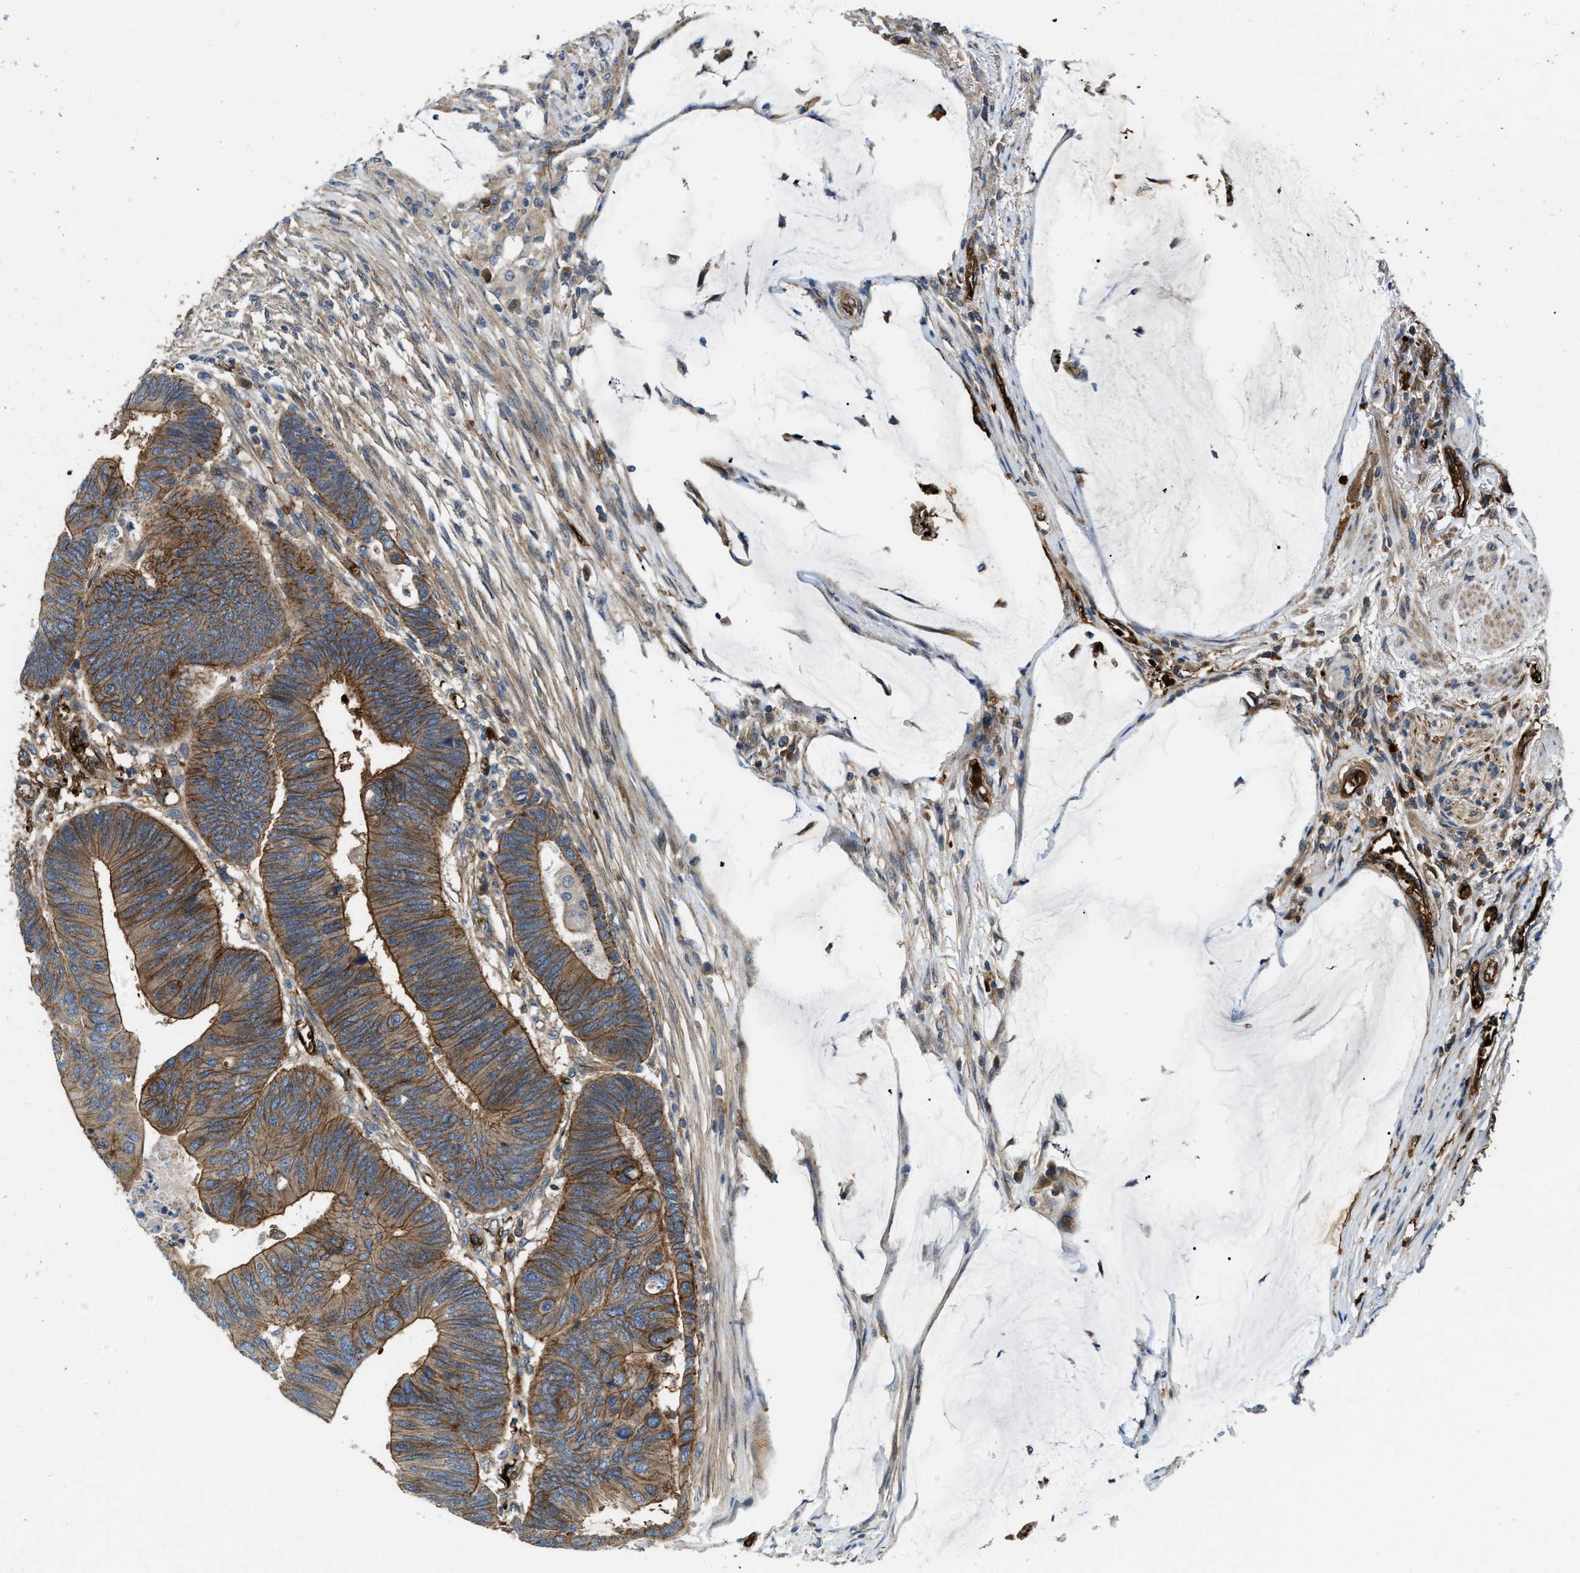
{"staining": {"intensity": "strong", "quantity": ">75%", "location": "cytoplasmic/membranous"}, "tissue": "colorectal cancer", "cell_type": "Tumor cells", "image_type": "cancer", "snomed": [{"axis": "morphology", "description": "Normal tissue, NOS"}, {"axis": "morphology", "description": "Adenocarcinoma, NOS"}, {"axis": "topography", "description": "Rectum"}, {"axis": "topography", "description": "Peripheral nerve tissue"}], "caption": "Human colorectal cancer stained for a protein (brown) exhibits strong cytoplasmic/membranous positive positivity in about >75% of tumor cells.", "gene": "ERC1", "patient": {"sex": "male", "age": 92}}